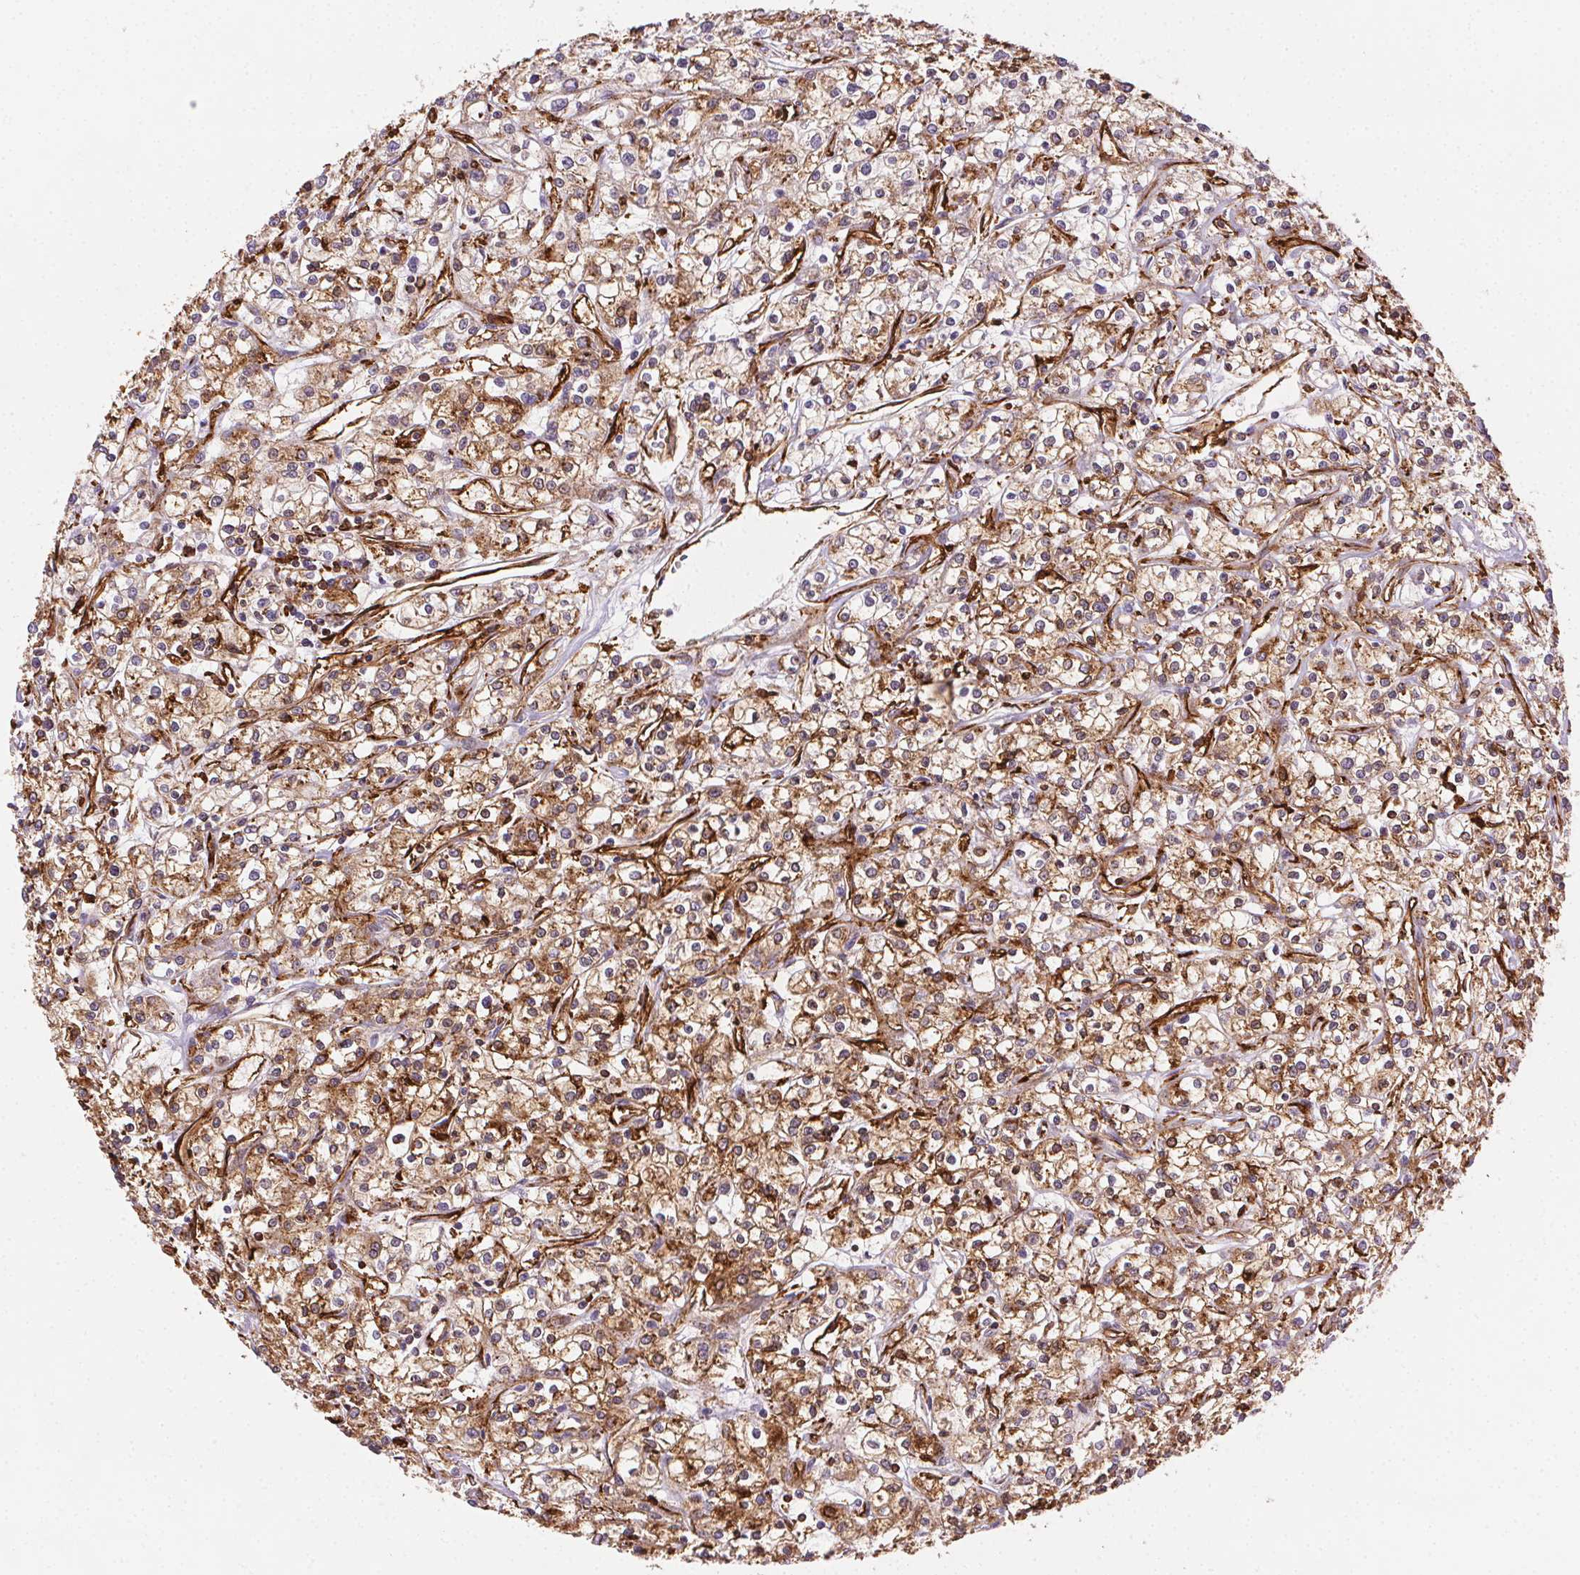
{"staining": {"intensity": "moderate", "quantity": ">75%", "location": "cytoplasmic/membranous"}, "tissue": "renal cancer", "cell_type": "Tumor cells", "image_type": "cancer", "snomed": [{"axis": "morphology", "description": "Adenocarcinoma, NOS"}, {"axis": "topography", "description": "Kidney"}], "caption": "This photomicrograph displays IHC staining of human adenocarcinoma (renal), with medium moderate cytoplasmic/membranous staining in approximately >75% of tumor cells.", "gene": "RNASET2", "patient": {"sex": "female", "age": 59}}